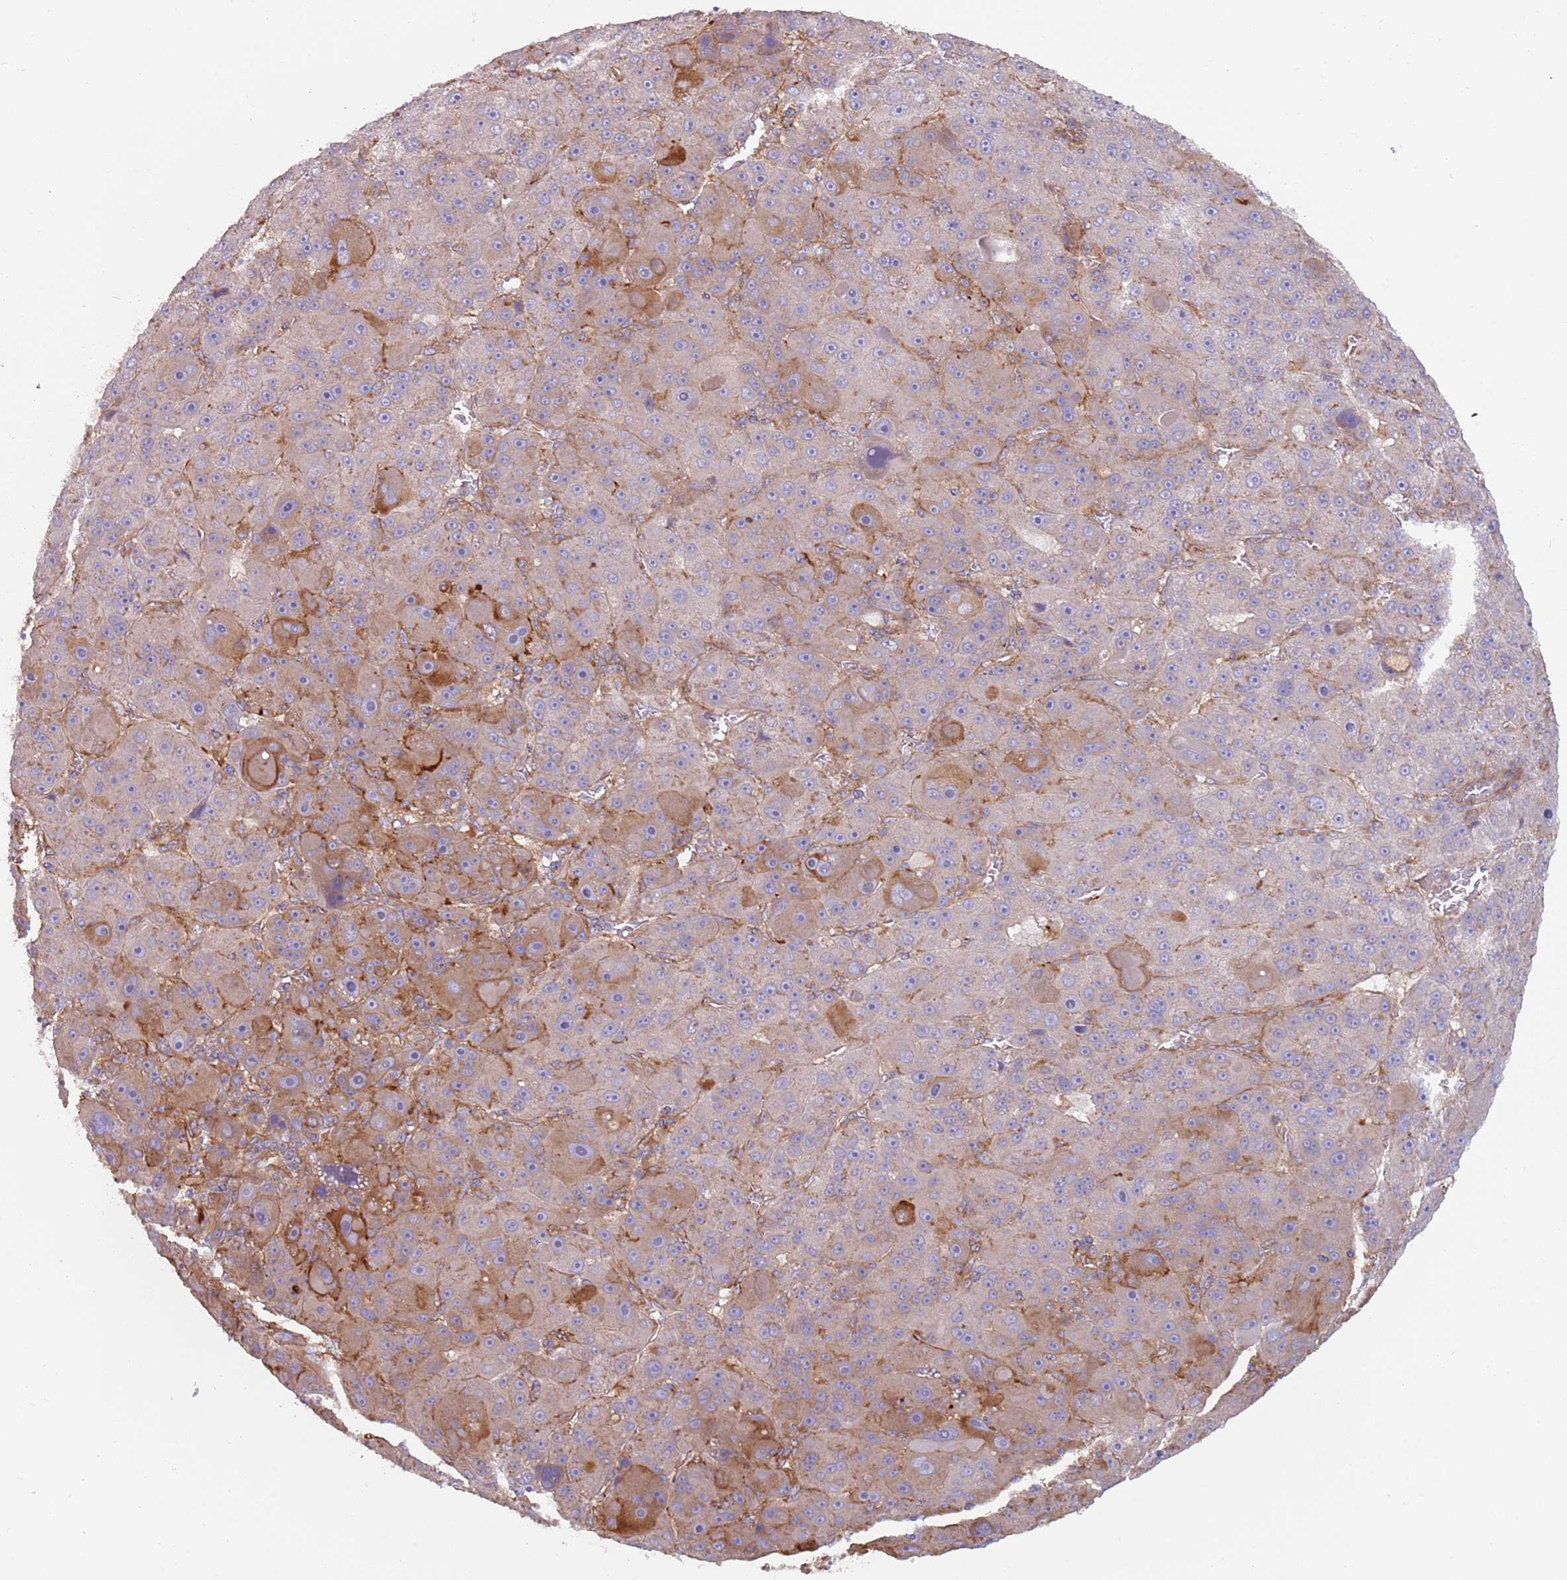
{"staining": {"intensity": "moderate", "quantity": "<25%", "location": "cytoplasmic/membranous"}, "tissue": "liver cancer", "cell_type": "Tumor cells", "image_type": "cancer", "snomed": [{"axis": "morphology", "description": "Carcinoma, Hepatocellular, NOS"}, {"axis": "topography", "description": "Liver"}], "caption": "High-power microscopy captured an immunohistochemistry (IHC) photomicrograph of hepatocellular carcinoma (liver), revealing moderate cytoplasmic/membranous staining in approximately <25% of tumor cells. (brown staining indicates protein expression, while blue staining denotes nuclei).", "gene": "SPDL1", "patient": {"sex": "male", "age": 76}}